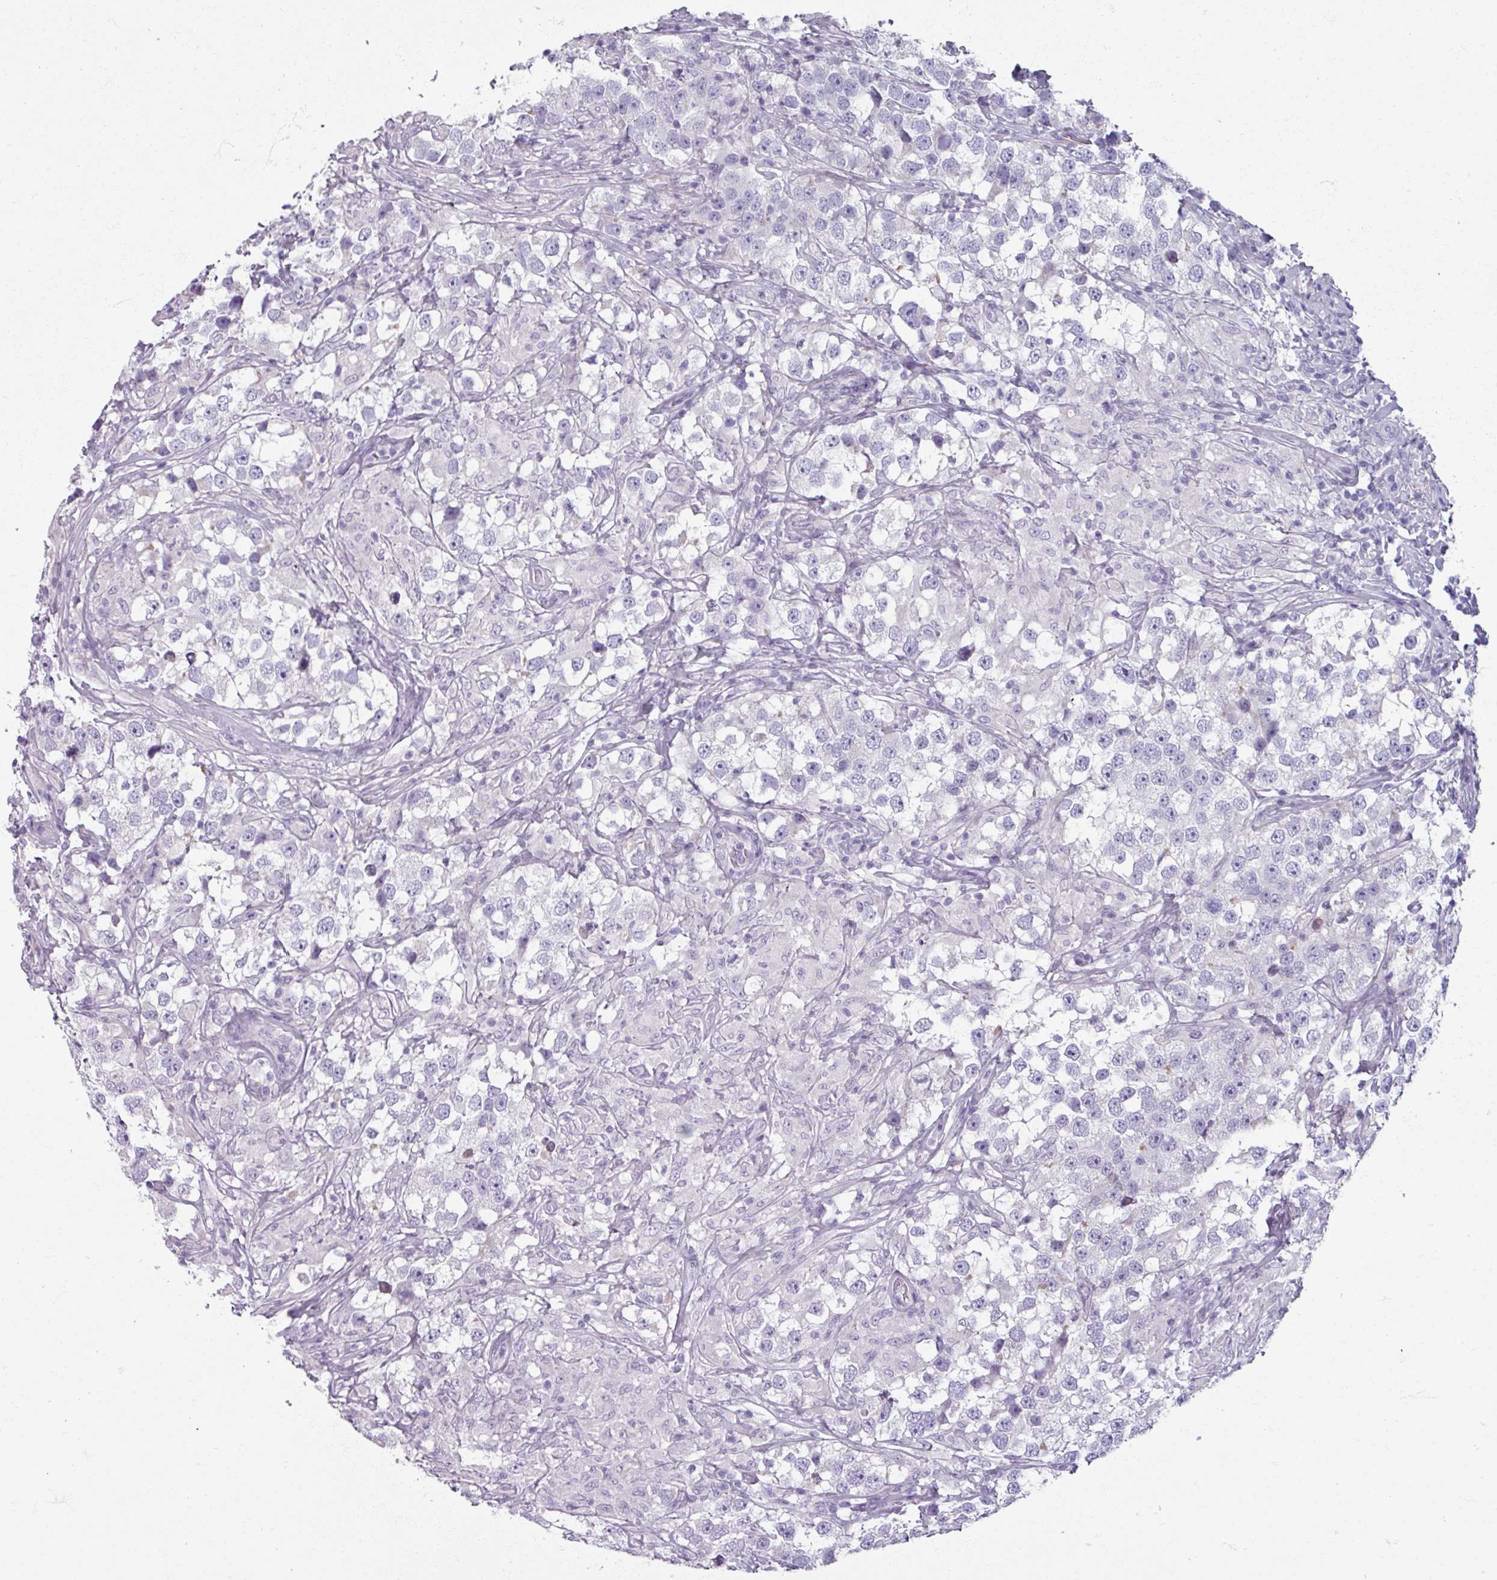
{"staining": {"intensity": "negative", "quantity": "none", "location": "none"}, "tissue": "testis cancer", "cell_type": "Tumor cells", "image_type": "cancer", "snomed": [{"axis": "morphology", "description": "Seminoma, NOS"}, {"axis": "topography", "description": "Testis"}], "caption": "Photomicrograph shows no significant protein positivity in tumor cells of seminoma (testis).", "gene": "SMIM11", "patient": {"sex": "male", "age": 46}}